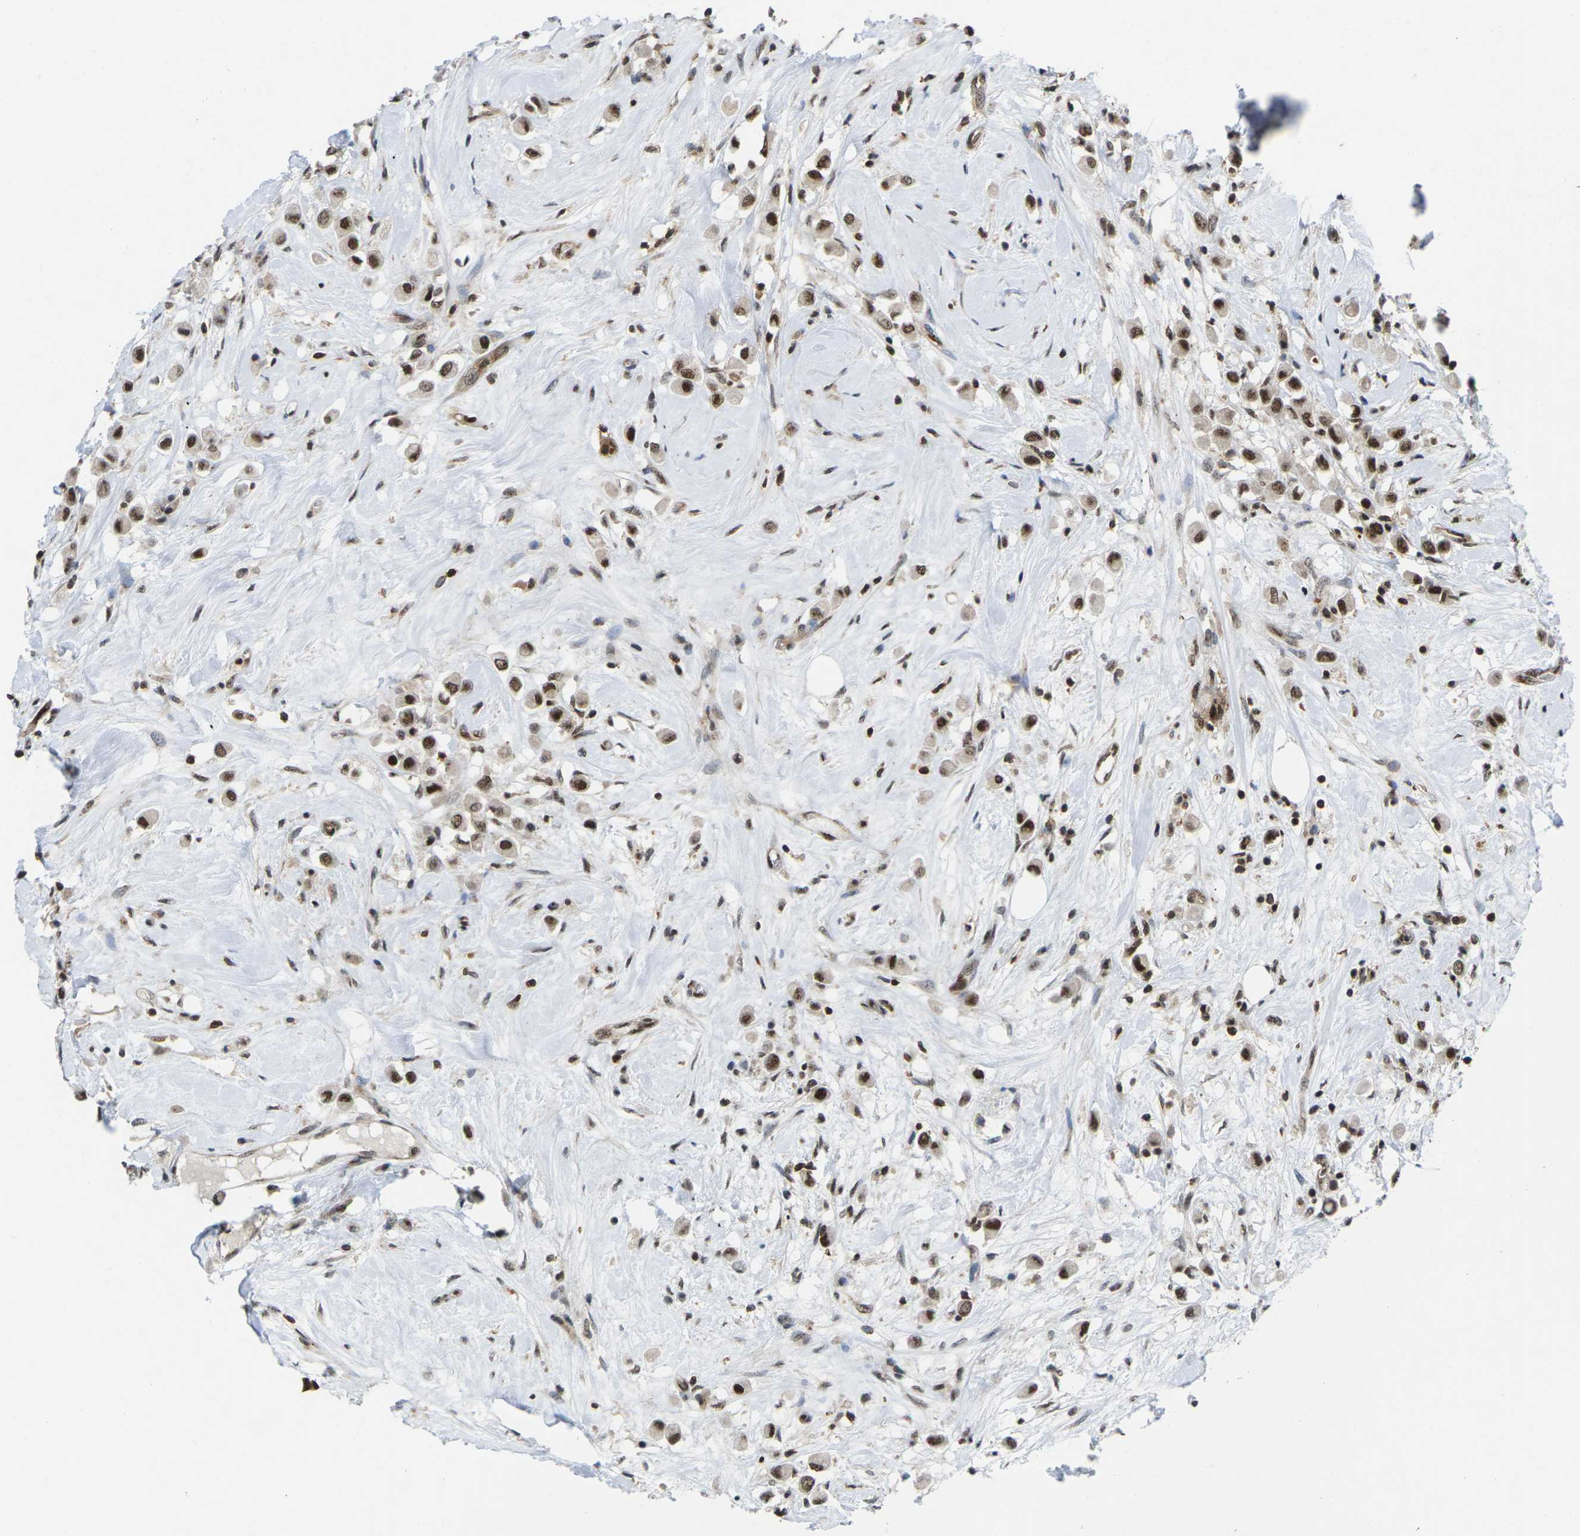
{"staining": {"intensity": "strong", "quantity": ">75%", "location": "nuclear"}, "tissue": "breast cancer", "cell_type": "Tumor cells", "image_type": "cancer", "snomed": [{"axis": "morphology", "description": "Duct carcinoma"}, {"axis": "topography", "description": "Breast"}], "caption": "The photomicrograph displays a brown stain indicating the presence of a protein in the nuclear of tumor cells in invasive ductal carcinoma (breast).", "gene": "MAGOH", "patient": {"sex": "female", "age": 61}}